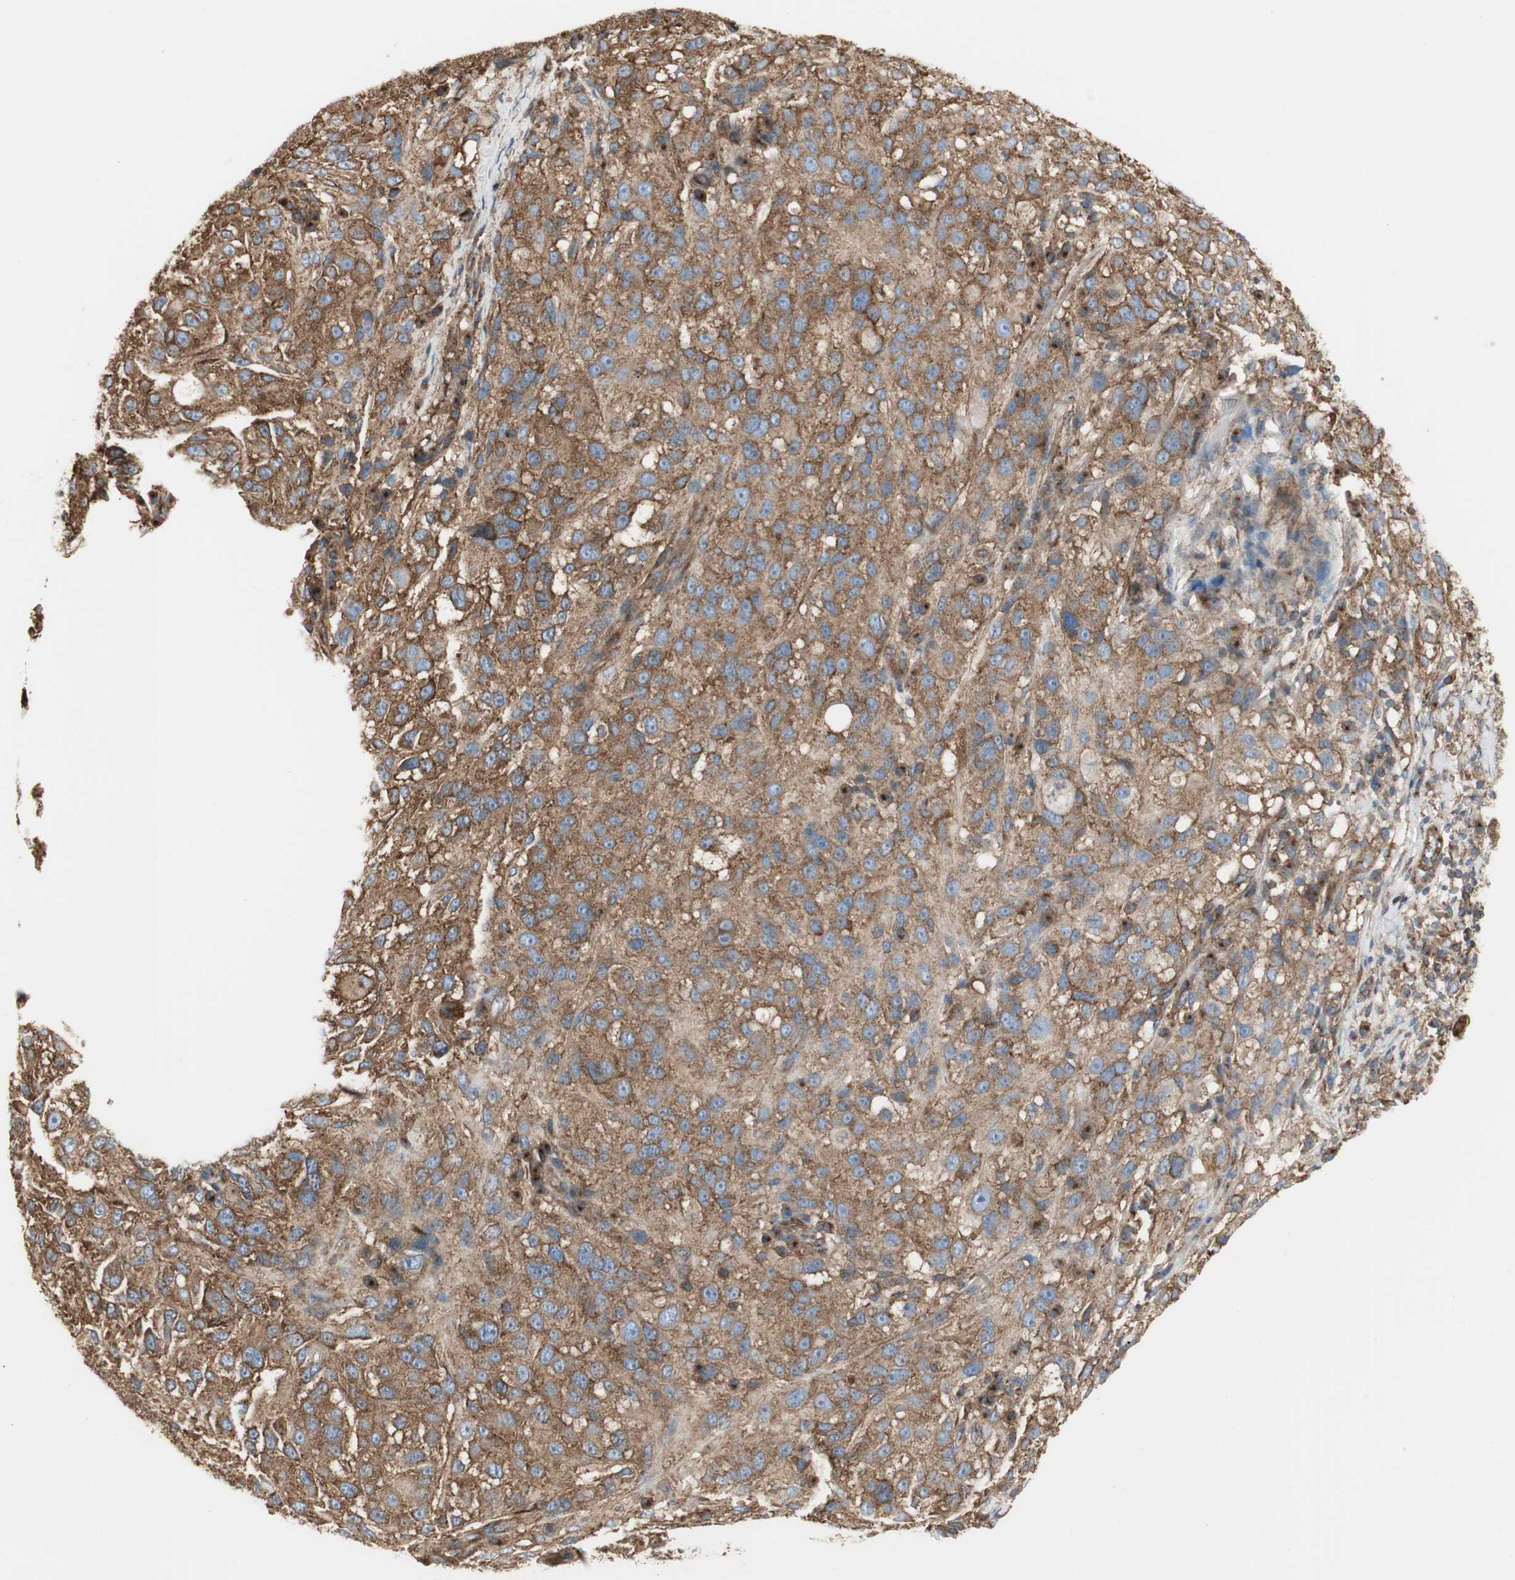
{"staining": {"intensity": "strong", "quantity": ">75%", "location": "cytoplasmic/membranous"}, "tissue": "melanoma", "cell_type": "Tumor cells", "image_type": "cancer", "snomed": [{"axis": "morphology", "description": "Necrosis, NOS"}, {"axis": "morphology", "description": "Malignant melanoma, NOS"}, {"axis": "topography", "description": "Skin"}], "caption": "There is high levels of strong cytoplasmic/membranous staining in tumor cells of melanoma, as demonstrated by immunohistochemical staining (brown color).", "gene": "H6PD", "patient": {"sex": "female", "age": 87}}